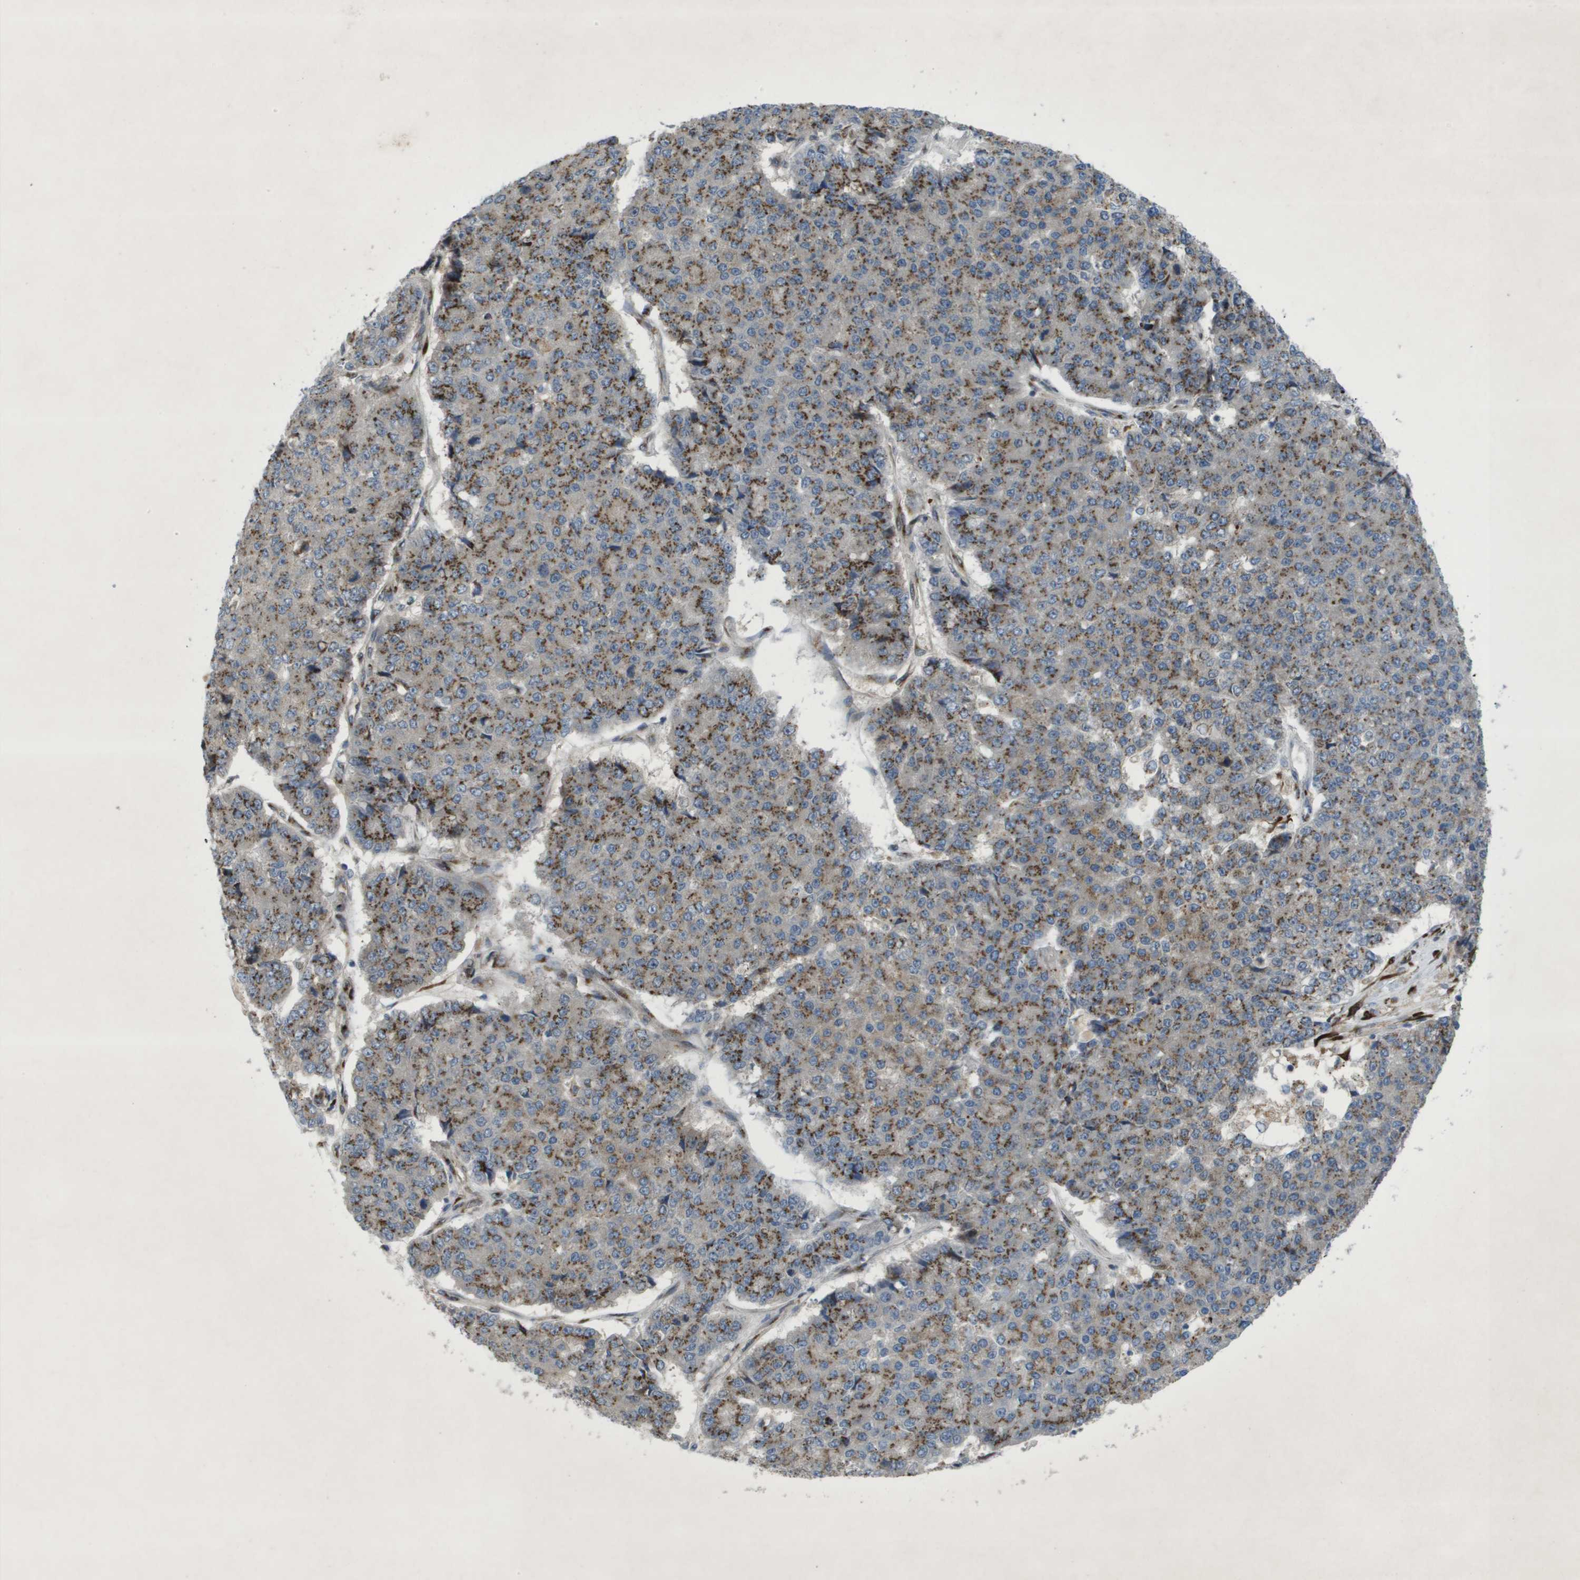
{"staining": {"intensity": "moderate", "quantity": ">75%", "location": "cytoplasmic/membranous"}, "tissue": "pancreatic cancer", "cell_type": "Tumor cells", "image_type": "cancer", "snomed": [{"axis": "morphology", "description": "Adenocarcinoma, NOS"}, {"axis": "topography", "description": "Pancreas"}], "caption": "Approximately >75% of tumor cells in pancreatic cancer (adenocarcinoma) reveal moderate cytoplasmic/membranous protein staining as visualized by brown immunohistochemical staining.", "gene": "QSOX2", "patient": {"sex": "male", "age": 50}}